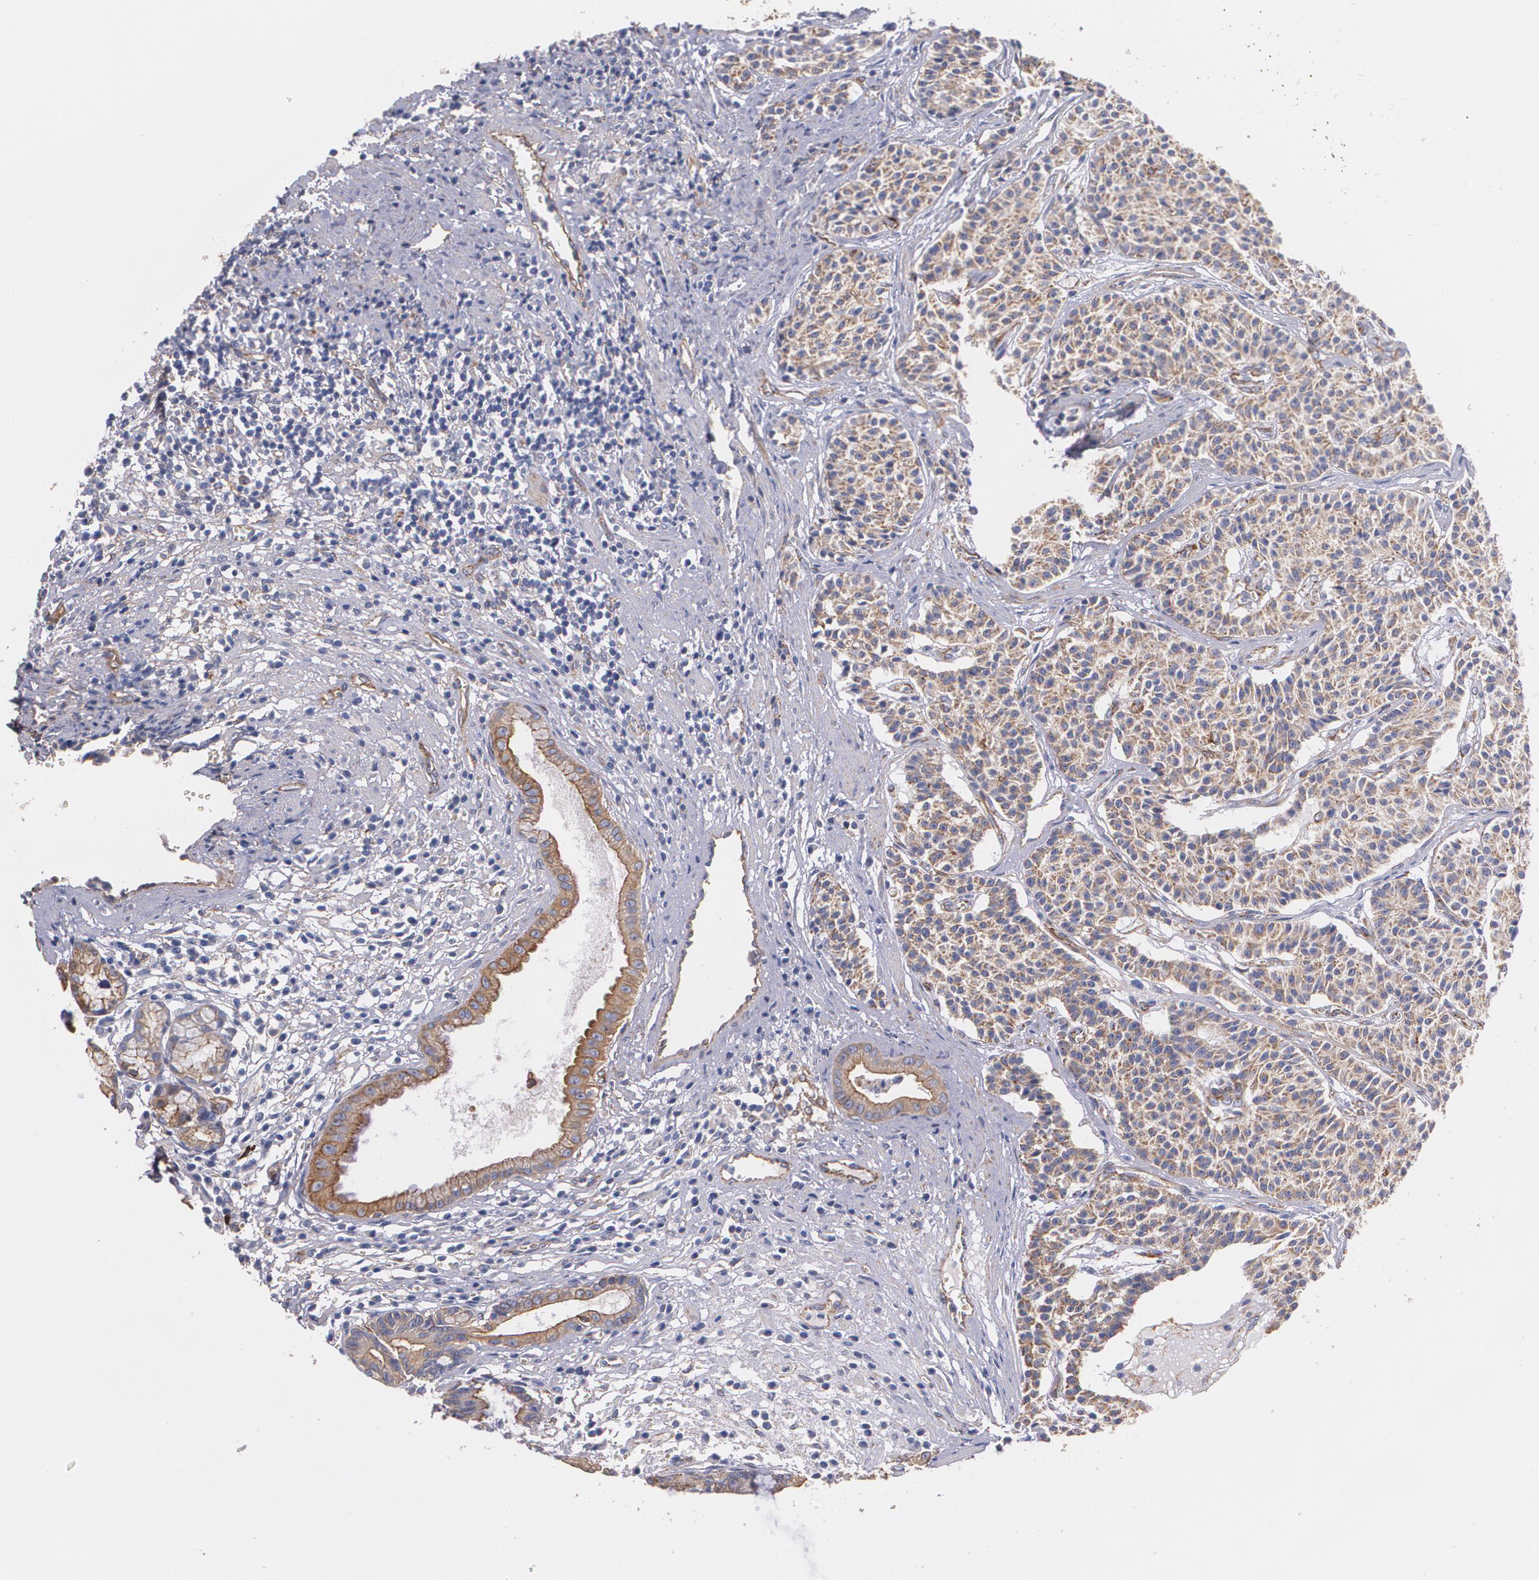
{"staining": {"intensity": "moderate", "quantity": ">75%", "location": "cytoplasmic/membranous"}, "tissue": "carcinoid", "cell_type": "Tumor cells", "image_type": "cancer", "snomed": [{"axis": "morphology", "description": "Carcinoid, malignant, NOS"}, {"axis": "topography", "description": "Stomach"}], "caption": "This micrograph exhibits IHC staining of human carcinoid (malignant), with medium moderate cytoplasmic/membranous positivity in about >75% of tumor cells.", "gene": "TJP1", "patient": {"sex": "female", "age": 76}}